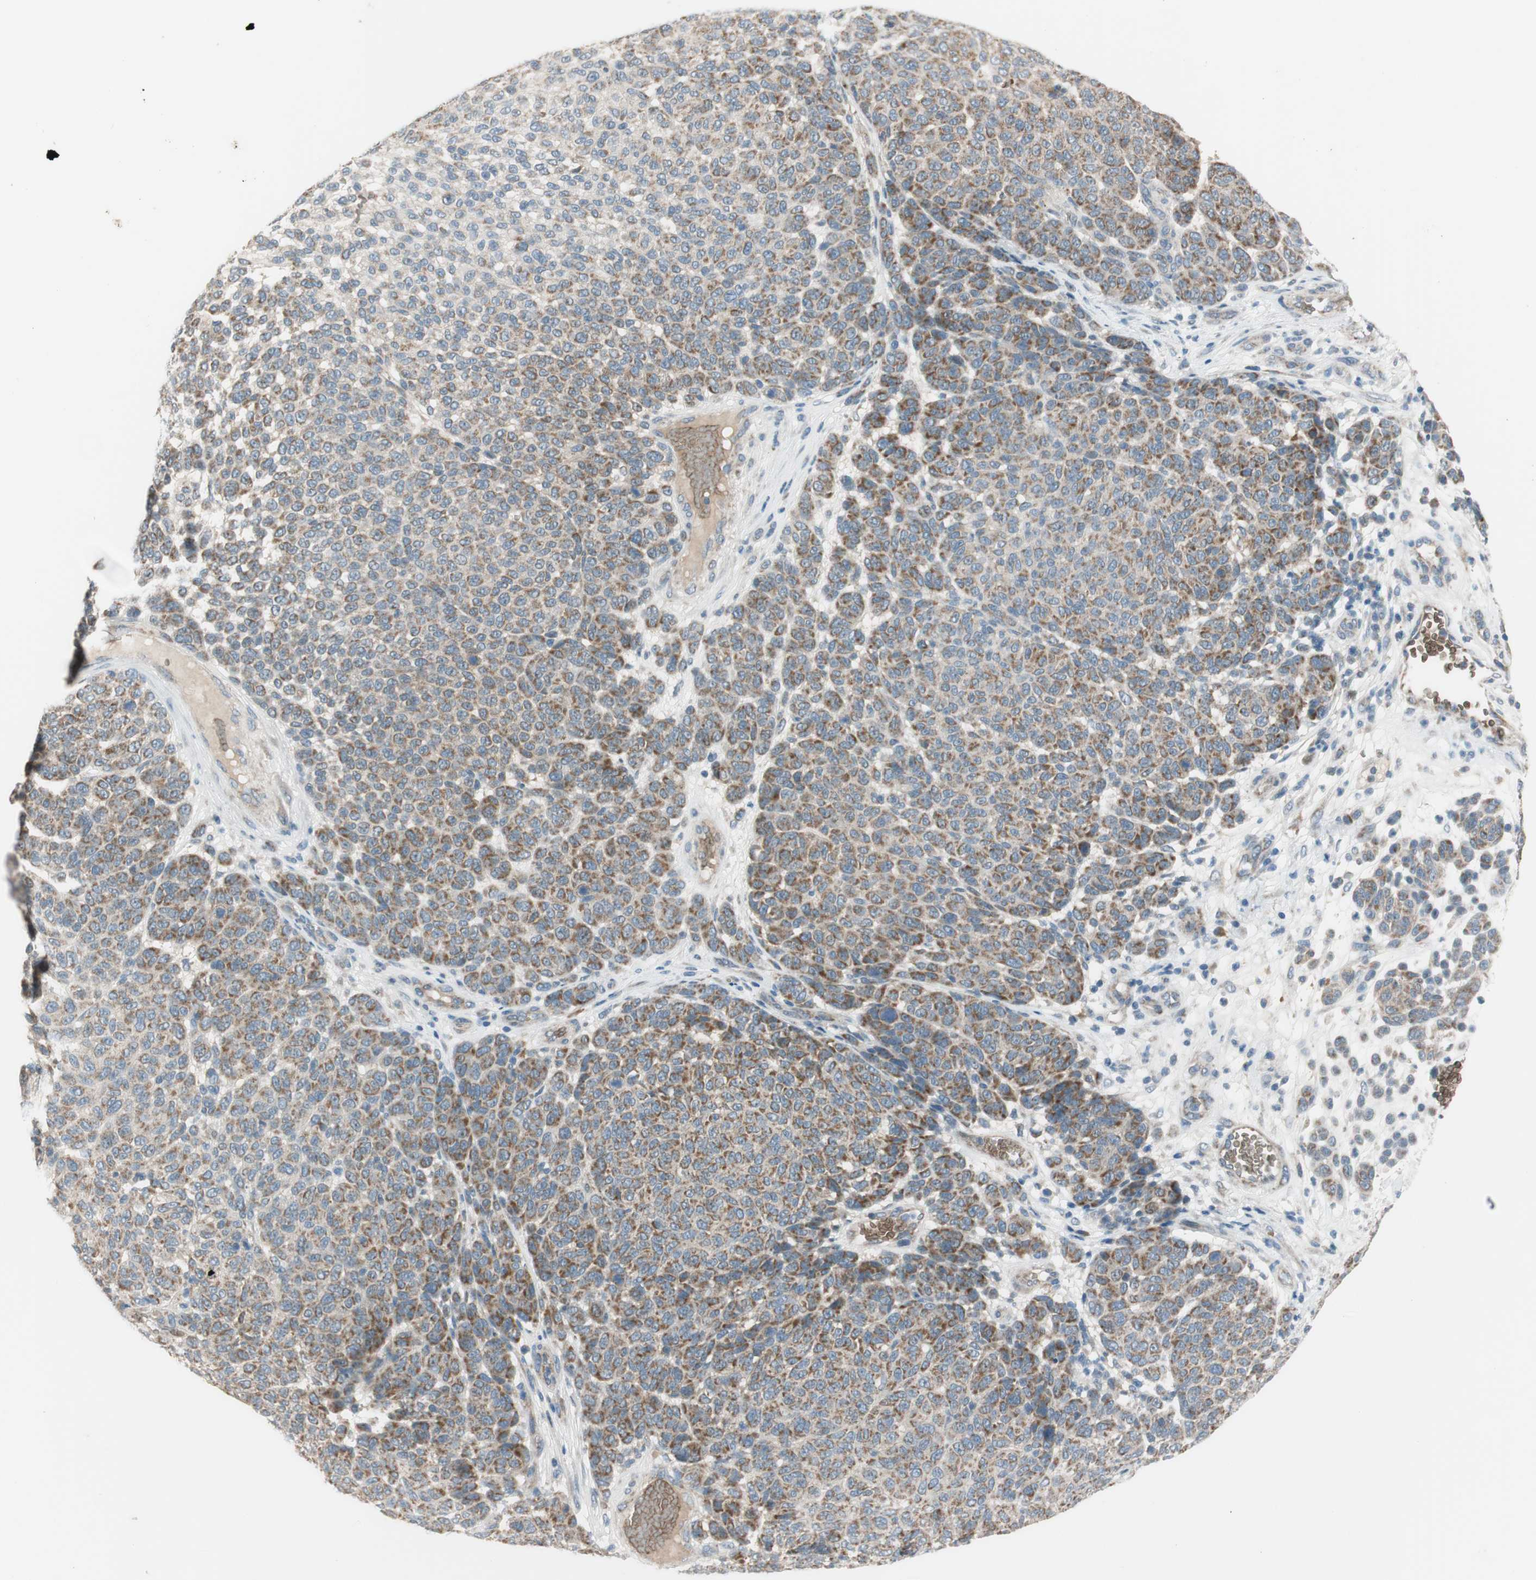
{"staining": {"intensity": "moderate", "quantity": ">75%", "location": "cytoplasmic/membranous"}, "tissue": "melanoma", "cell_type": "Tumor cells", "image_type": "cancer", "snomed": [{"axis": "morphology", "description": "Malignant melanoma, NOS"}, {"axis": "topography", "description": "Skin"}], "caption": "Protein staining of melanoma tissue reveals moderate cytoplasmic/membranous staining in about >75% of tumor cells. The protein of interest is stained brown, and the nuclei are stained in blue (DAB (3,3'-diaminobenzidine) IHC with brightfield microscopy, high magnification).", "gene": "GYPC", "patient": {"sex": "male", "age": 59}}